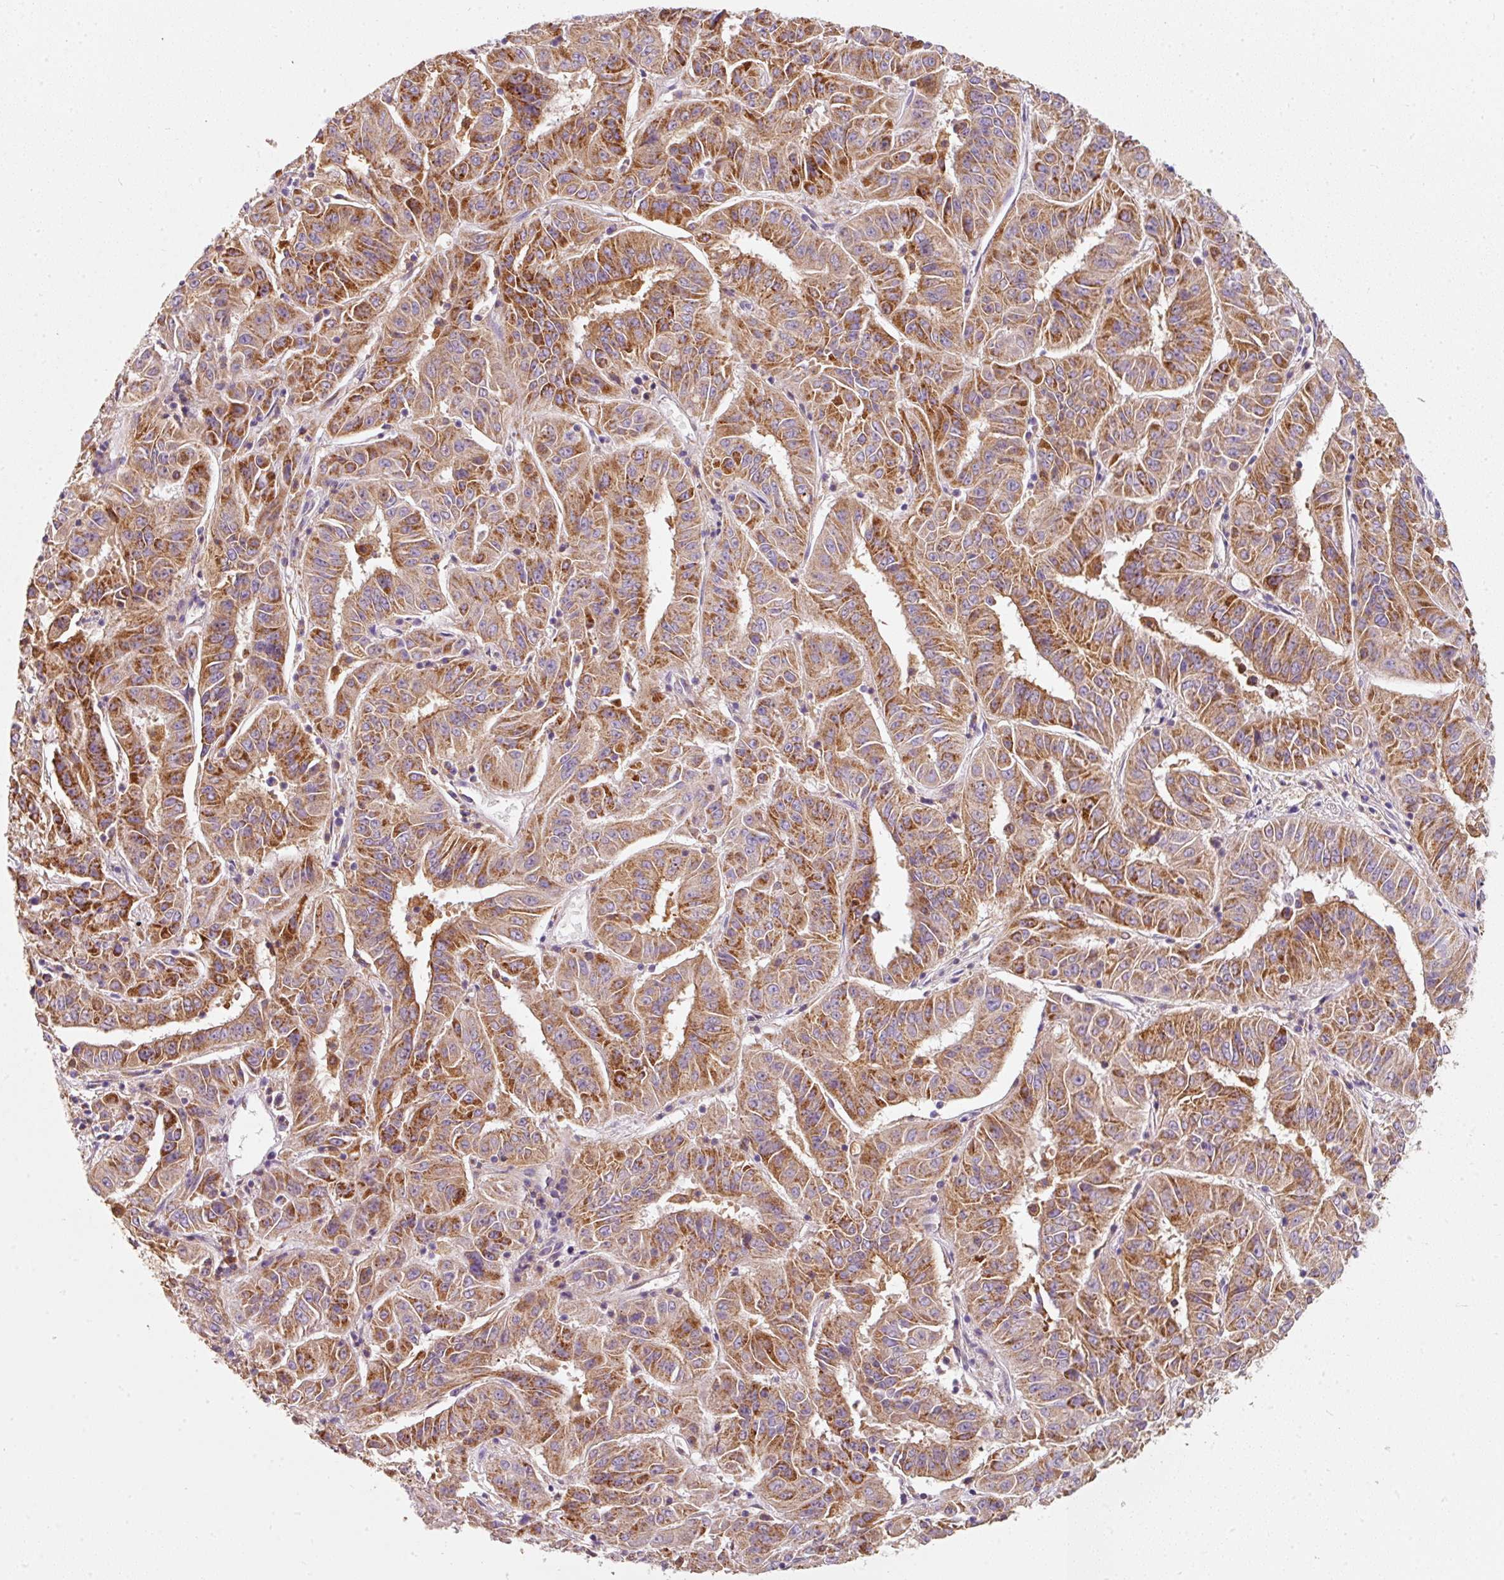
{"staining": {"intensity": "strong", "quantity": "25%-75%", "location": "cytoplasmic/membranous"}, "tissue": "pancreatic cancer", "cell_type": "Tumor cells", "image_type": "cancer", "snomed": [{"axis": "morphology", "description": "Adenocarcinoma, NOS"}, {"axis": "topography", "description": "Pancreas"}], "caption": "Protein expression analysis of pancreatic cancer (adenocarcinoma) exhibits strong cytoplasmic/membranous staining in approximately 25%-75% of tumor cells.", "gene": "IQGAP2", "patient": {"sex": "male", "age": 63}}